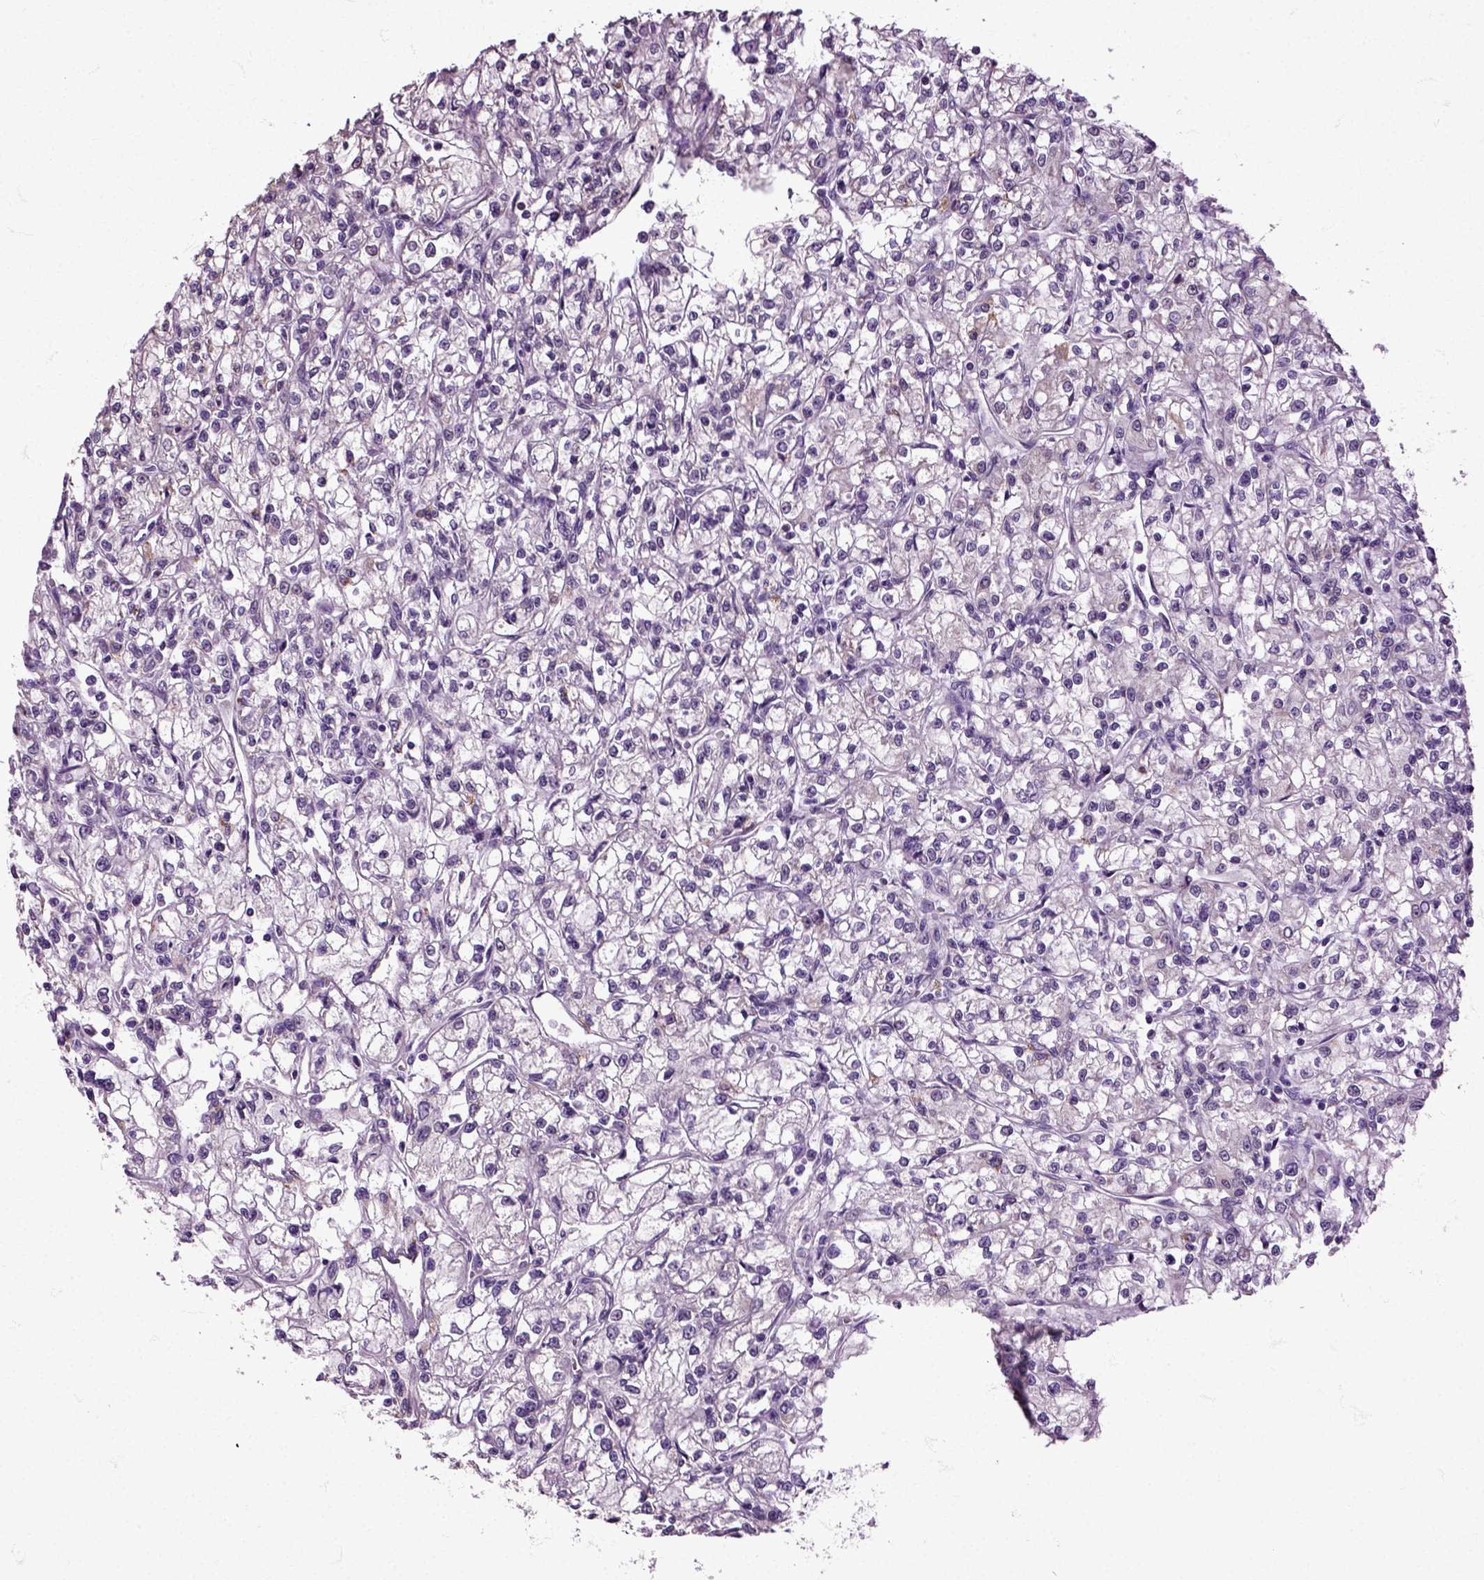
{"staining": {"intensity": "negative", "quantity": "none", "location": "none"}, "tissue": "renal cancer", "cell_type": "Tumor cells", "image_type": "cancer", "snomed": [{"axis": "morphology", "description": "Adenocarcinoma, NOS"}, {"axis": "topography", "description": "Kidney"}], "caption": "A photomicrograph of human renal adenocarcinoma is negative for staining in tumor cells. (DAB (3,3'-diaminobenzidine) IHC visualized using brightfield microscopy, high magnification).", "gene": "HSPA2", "patient": {"sex": "female", "age": 59}}